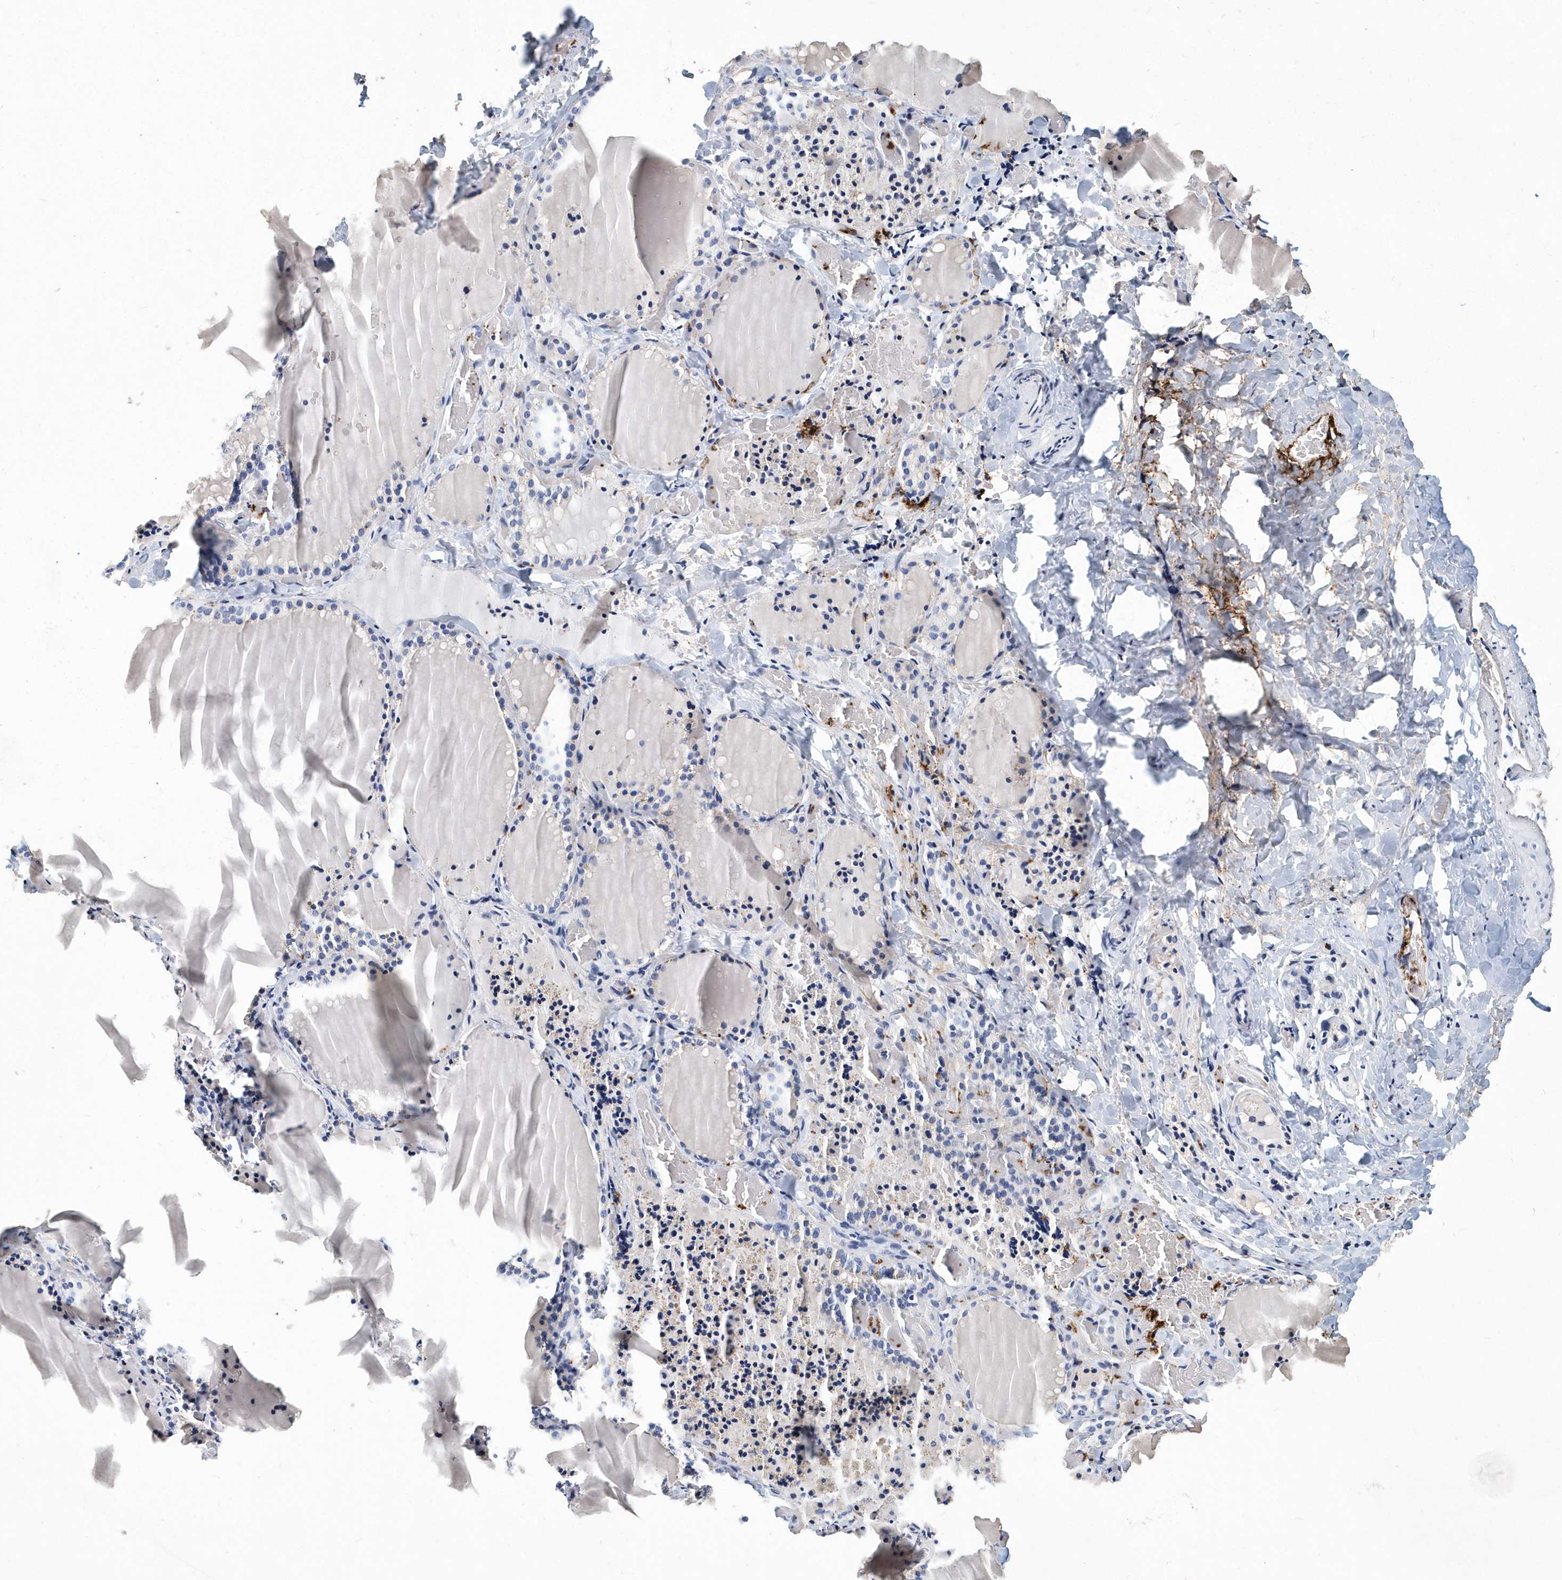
{"staining": {"intensity": "negative", "quantity": "none", "location": "none"}, "tissue": "thyroid gland", "cell_type": "Glandular cells", "image_type": "normal", "snomed": [{"axis": "morphology", "description": "Normal tissue, NOS"}, {"axis": "topography", "description": "Thyroid gland"}], "caption": "Immunohistochemical staining of benign human thyroid gland shows no significant positivity in glandular cells.", "gene": "ITGA2B", "patient": {"sex": "female", "age": 22}}